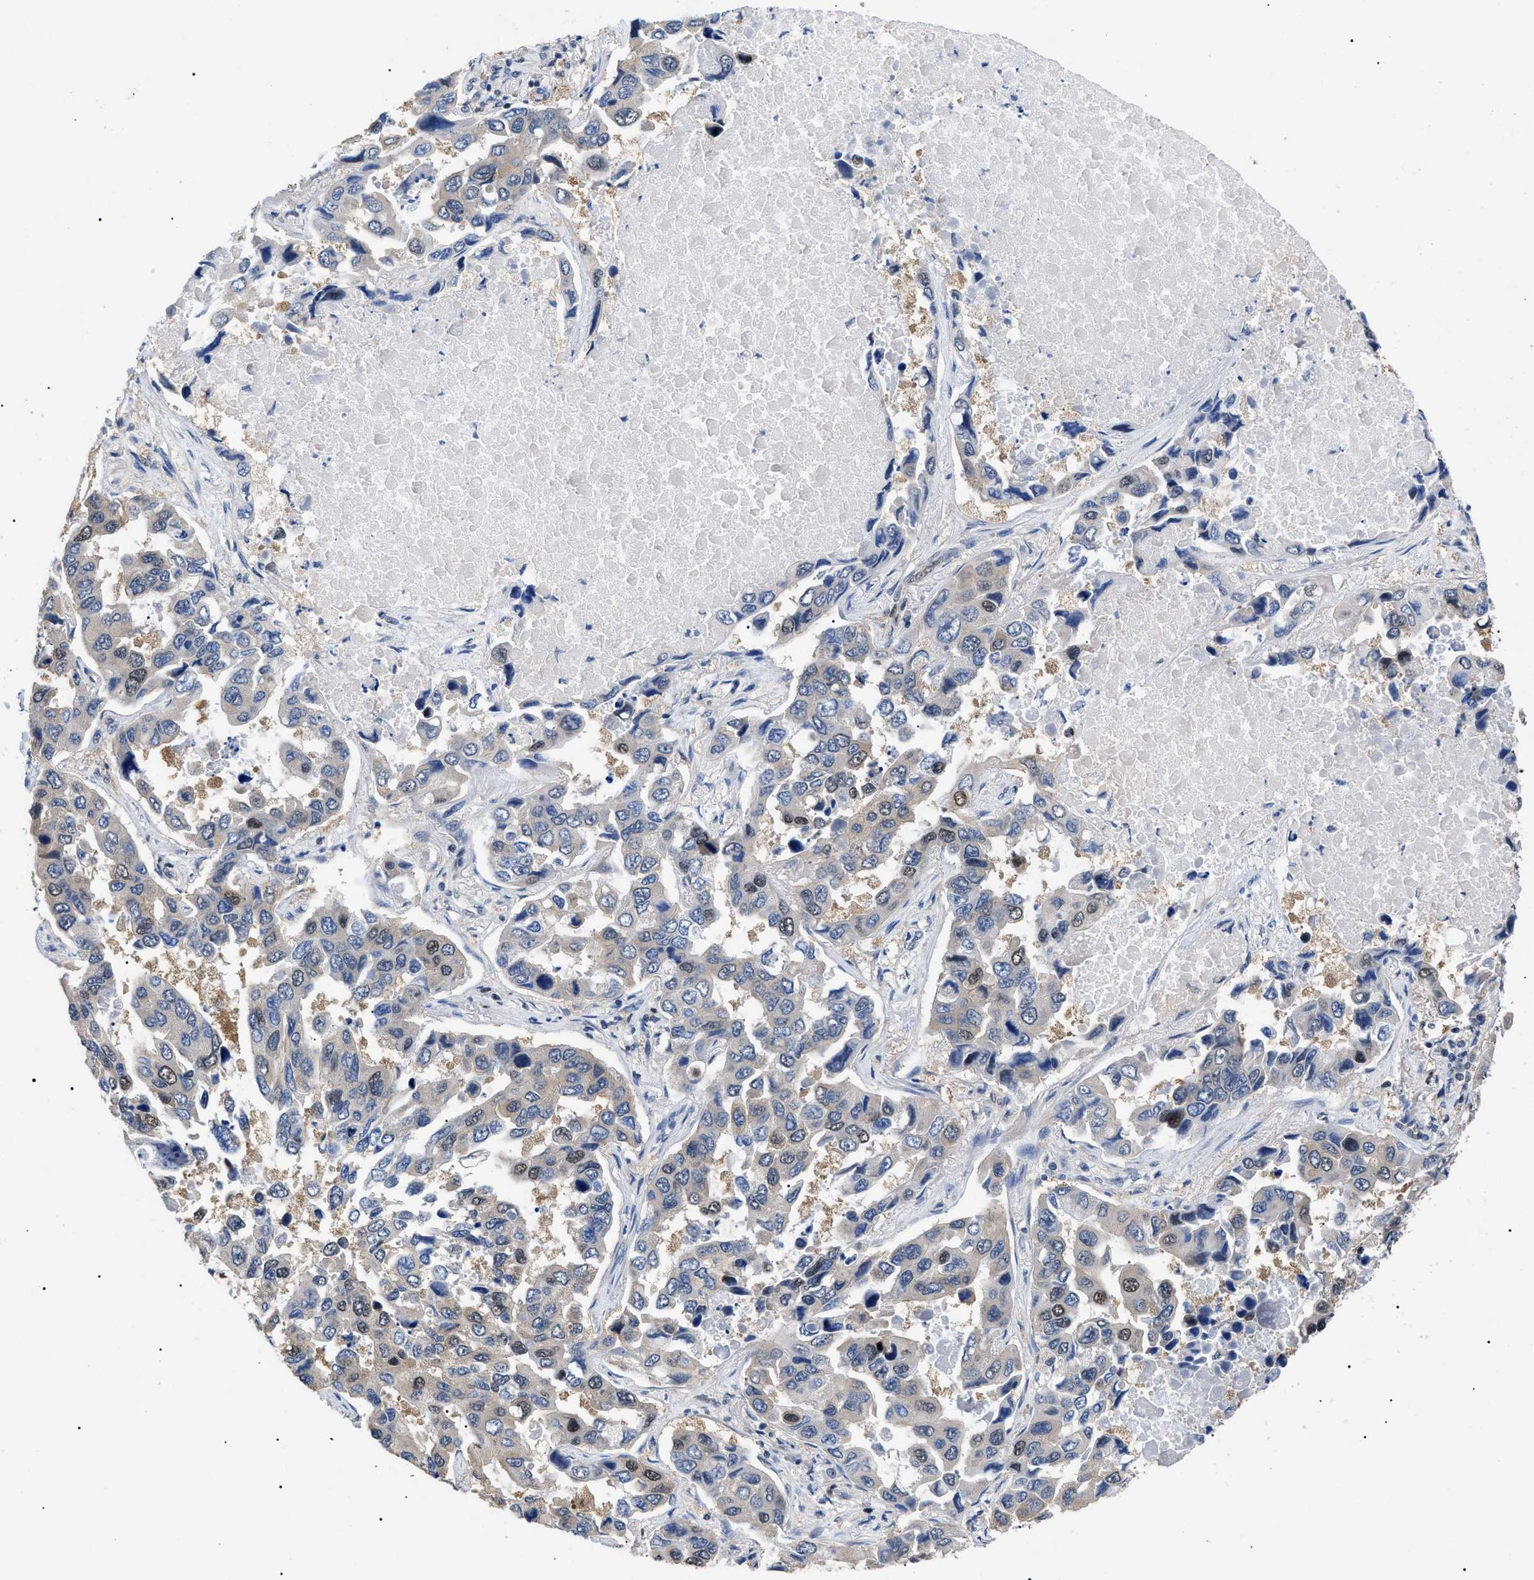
{"staining": {"intensity": "weak", "quantity": ">75%", "location": "cytoplasmic/membranous,nuclear"}, "tissue": "lung cancer", "cell_type": "Tumor cells", "image_type": "cancer", "snomed": [{"axis": "morphology", "description": "Adenocarcinoma, NOS"}, {"axis": "topography", "description": "Lung"}], "caption": "Lung cancer stained with DAB immunohistochemistry (IHC) reveals low levels of weak cytoplasmic/membranous and nuclear expression in about >75% of tumor cells.", "gene": "GARRE1", "patient": {"sex": "male", "age": 64}}